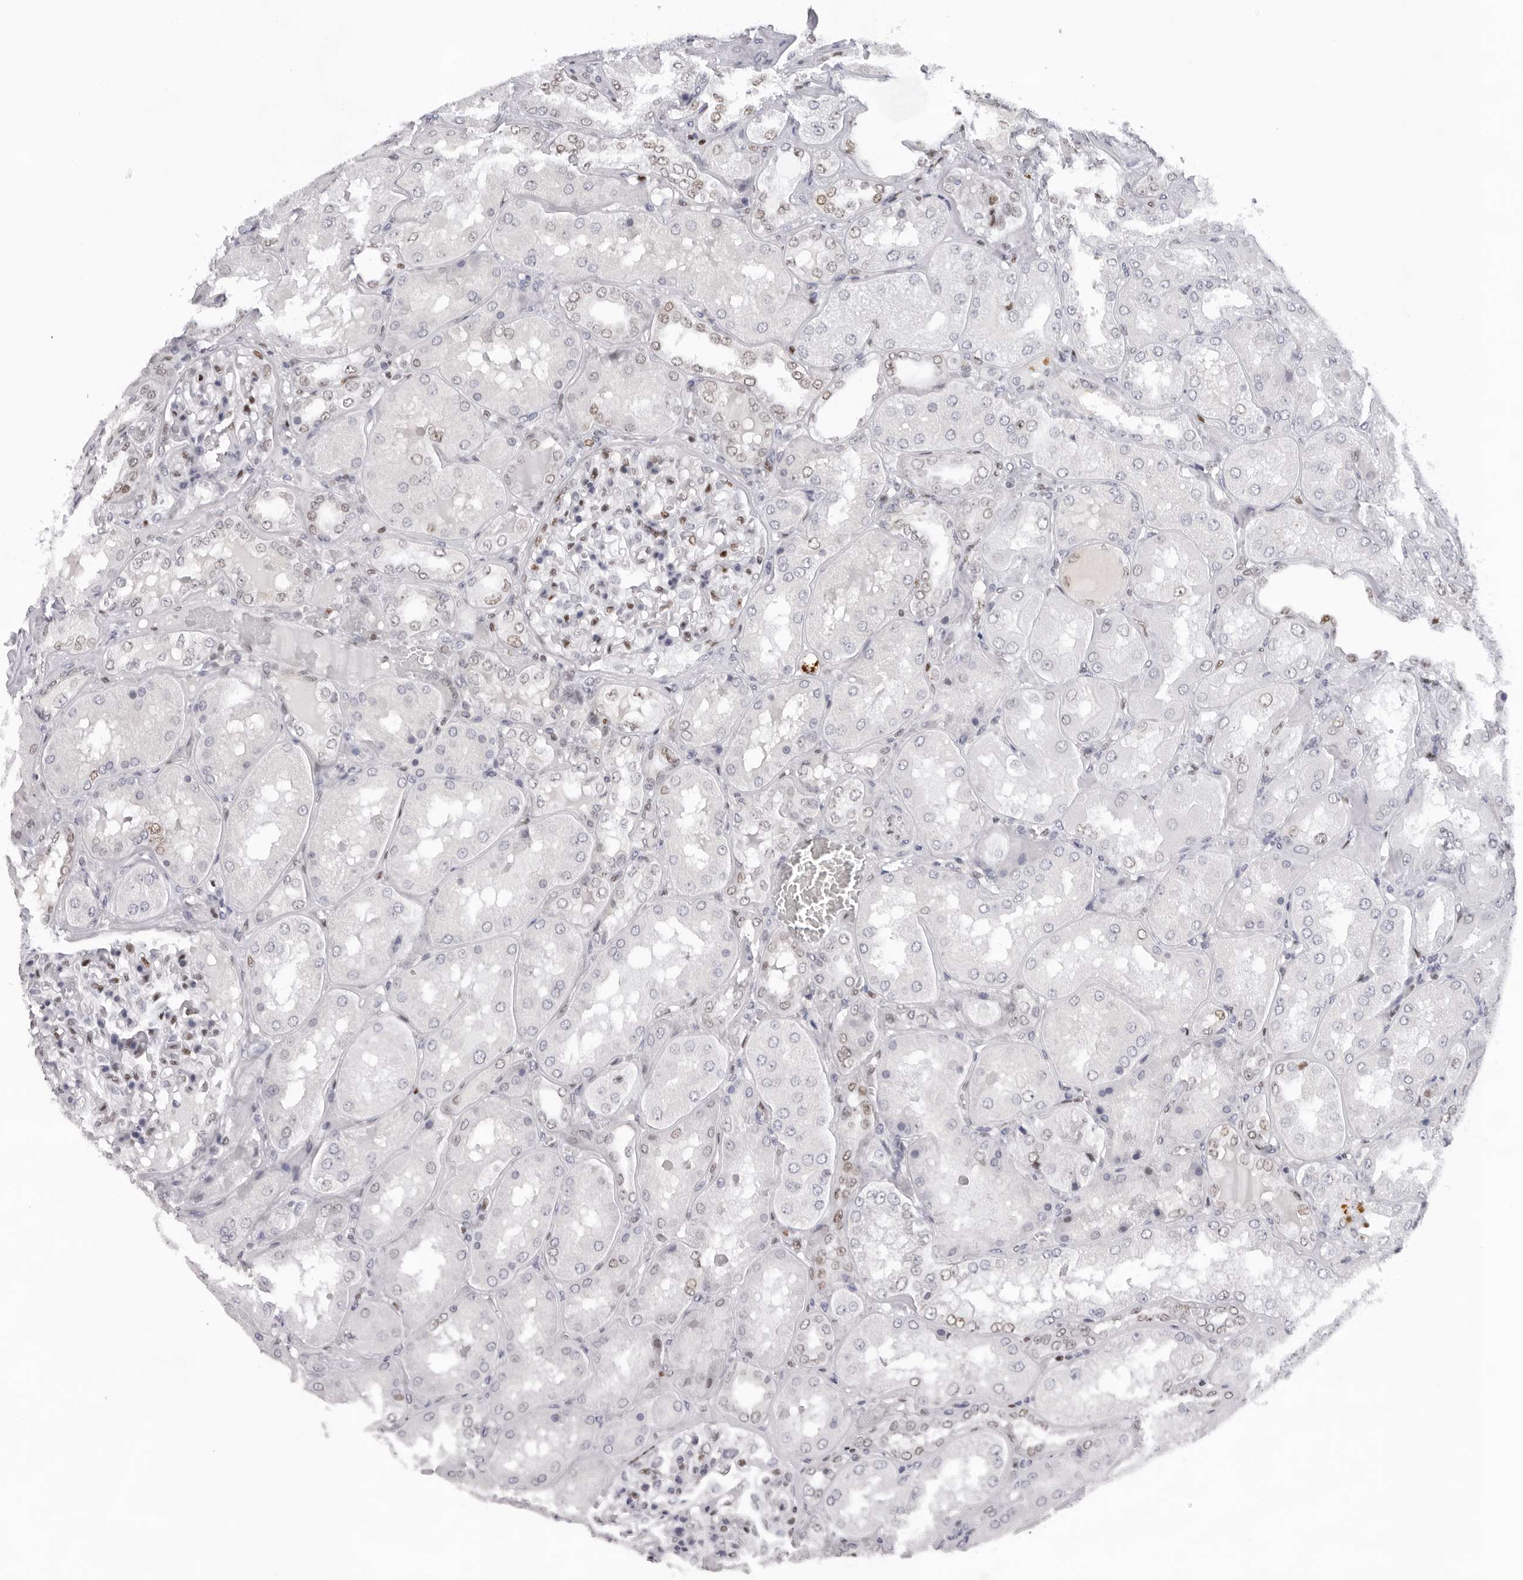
{"staining": {"intensity": "moderate", "quantity": "<25%", "location": "nuclear"}, "tissue": "kidney", "cell_type": "Cells in glomeruli", "image_type": "normal", "snomed": [{"axis": "morphology", "description": "Normal tissue, NOS"}, {"axis": "topography", "description": "Kidney"}], "caption": "Immunohistochemistry (IHC) image of unremarkable kidney: human kidney stained using IHC demonstrates low levels of moderate protein expression localized specifically in the nuclear of cells in glomeruli, appearing as a nuclear brown color.", "gene": "OGG1", "patient": {"sex": "female", "age": 56}}